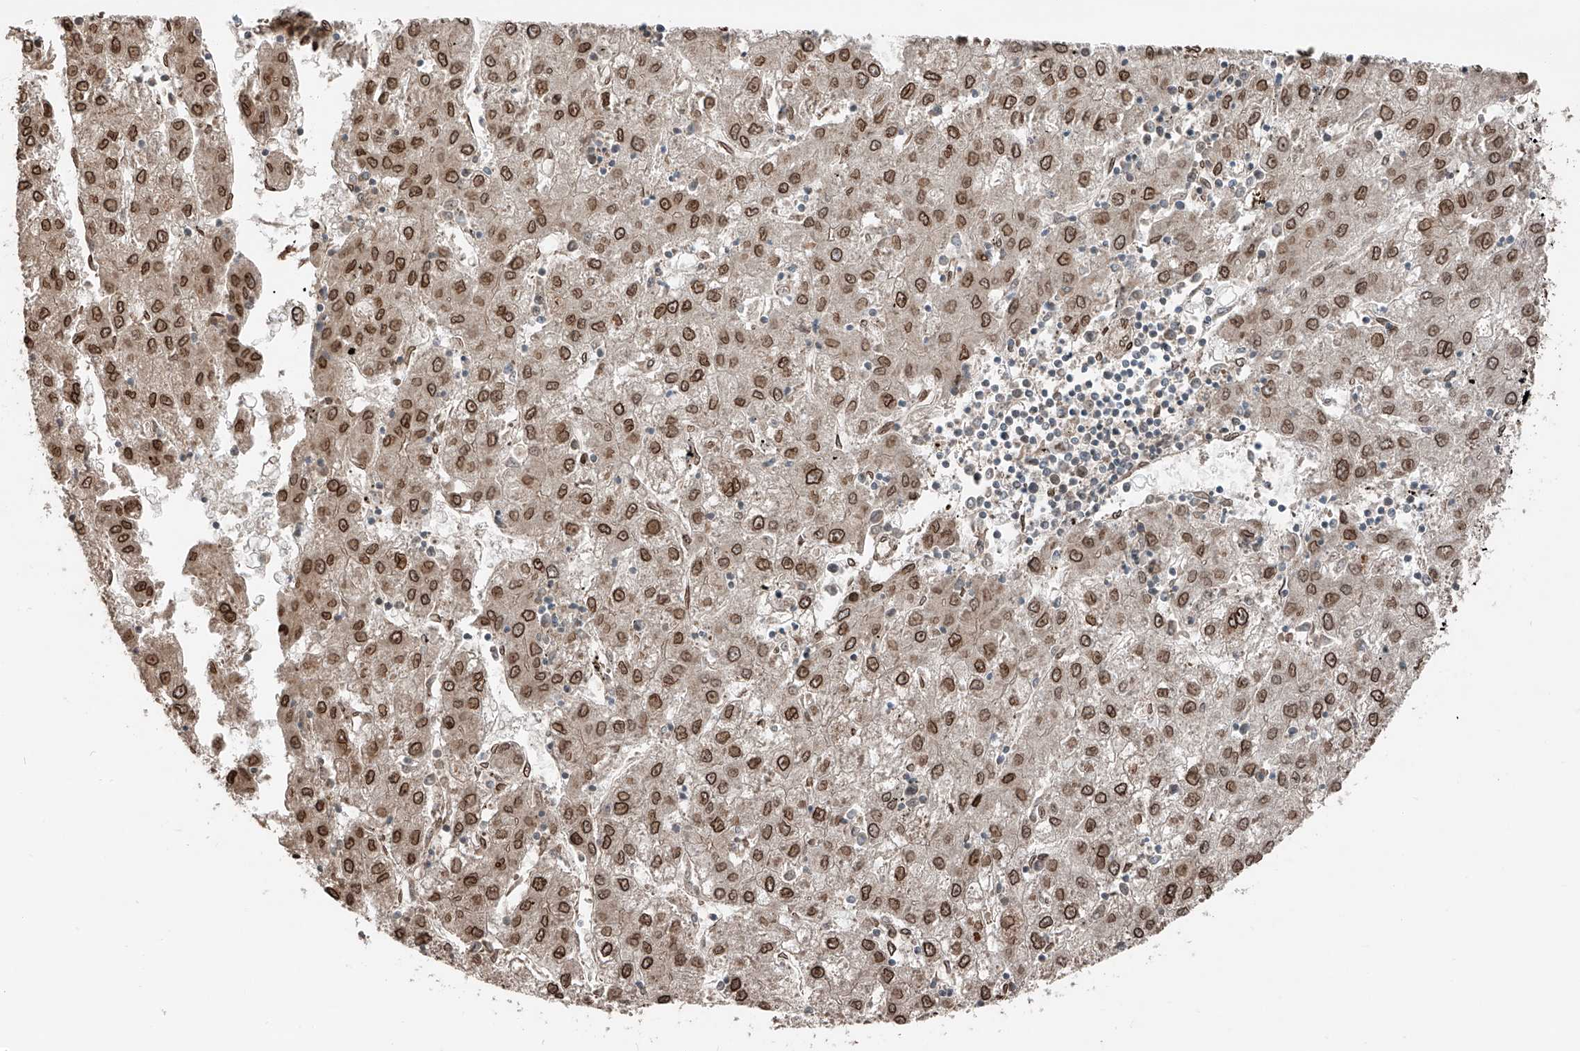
{"staining": {"intensity": "strong", "quantity": ">75%", "location": "cytoplasmic/membranous,nuclear"}, "tissue": "liver cancer", "cell_type": "Tumor cells", "image_type": "cancer", "snomed": [{"axis": "morphology", "description": "Carcinoma, Hepatocellular, NOS"}, {"axis": "topography", "description": "Liver"}], "caption": "Immunohistochemical staining of hepatocellular carcinoma (liver) reveals high levels of strong cytoplasmic/membranous and nuclear protein positivity in approximately >75% of tumor cells. (DAB (3,3'-diaminobenzidine) IHC, brown staining for protein, blue staining for nuclei).", "gene": "CEP162", "patient": {"sex": "male", "age": 72}}